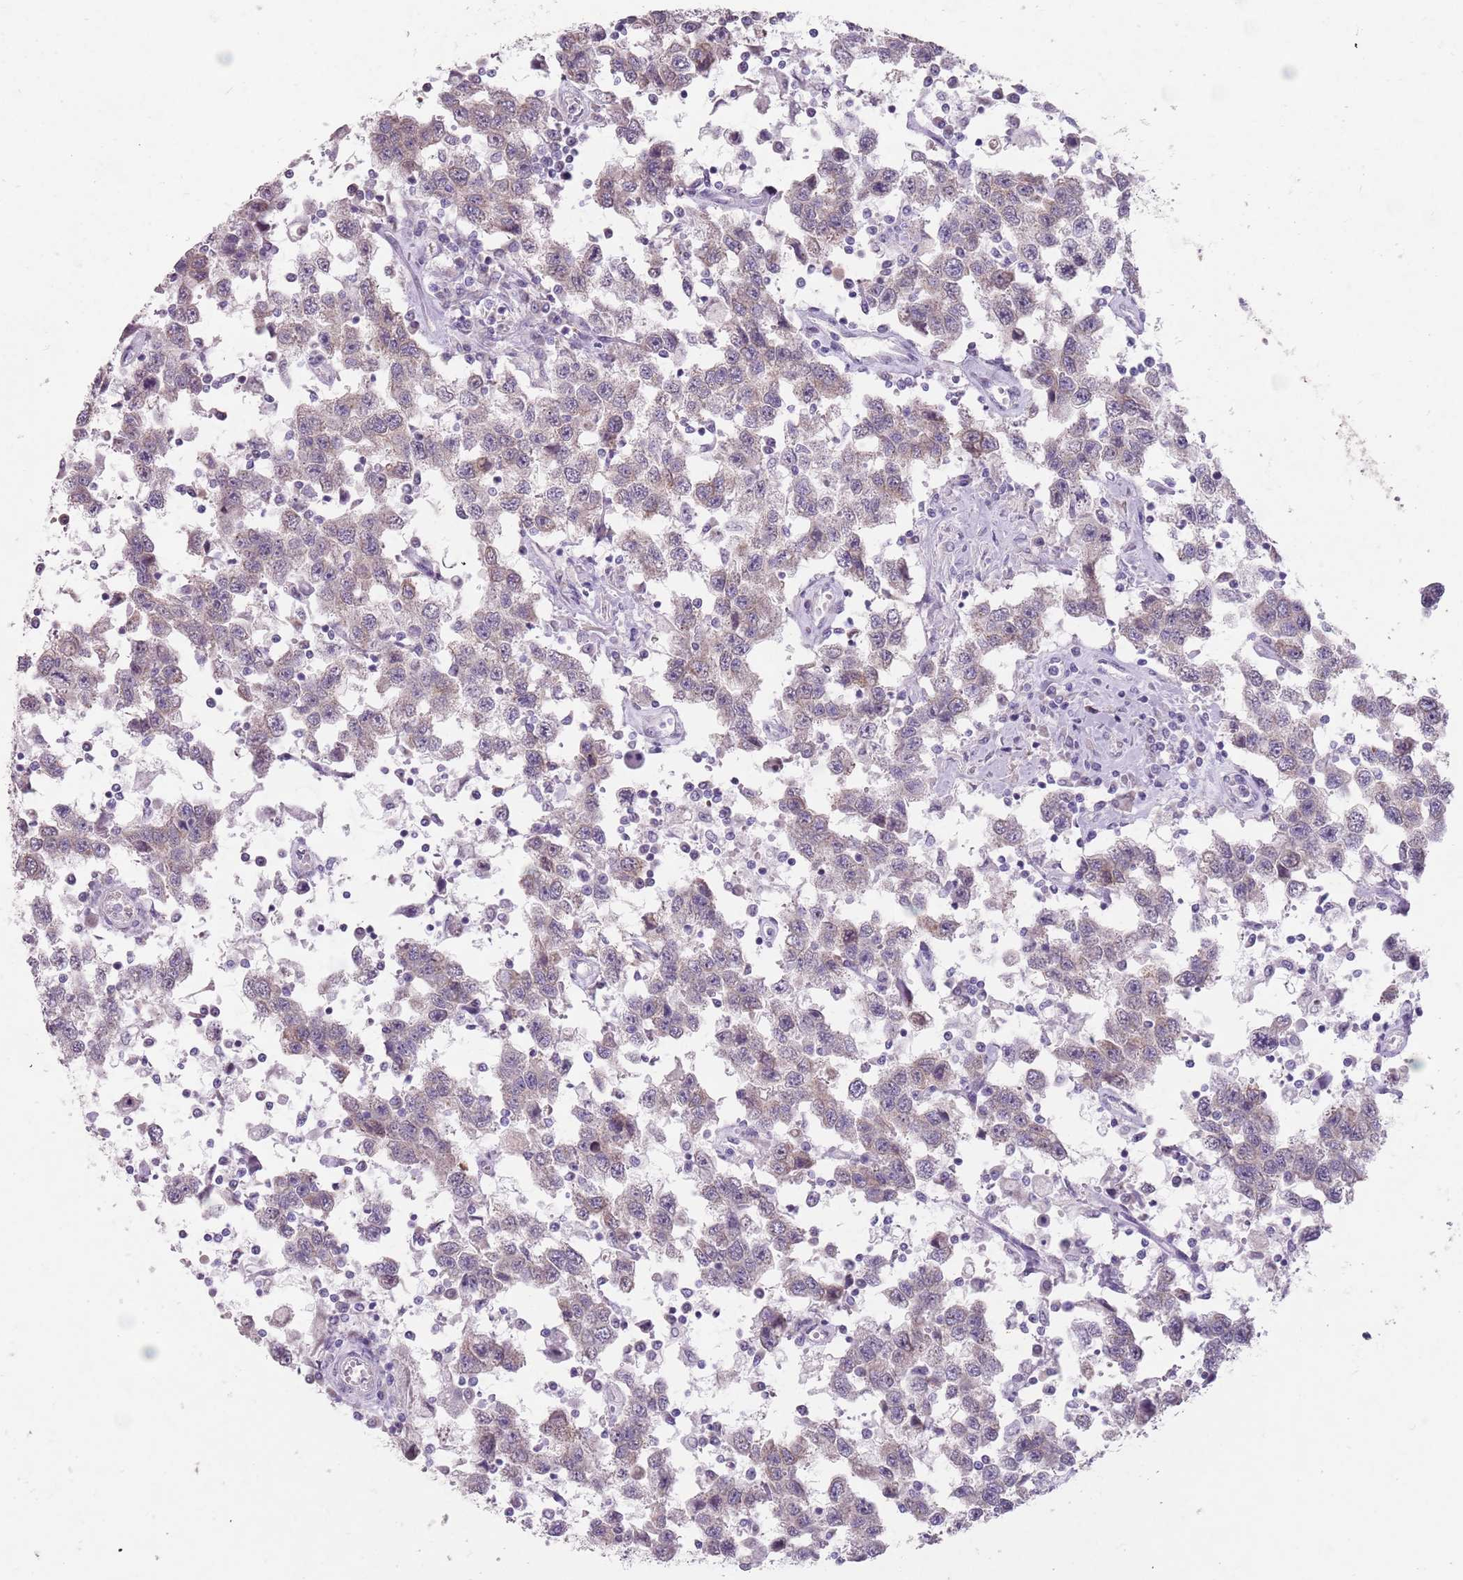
{"staining": {"intensity": "weak", "quantity": "<25%", "location": "cytoplasmic/membranous"}, "tissue": "testis cancer", "cell_type": "Tumor cells", "image_type": "cancer", "snomed": [{"axis": "morphology", "description": "Seminoma, NOS"}, {"axis": "topography", "description": "Testis"}], "caption": "This is an immunohistochemistry (IHC) micrograph of human testis seminoma. There is no expression in tumor cells.", "gene": "DDX4", "patient": {"sex": "male", "age": 41}}